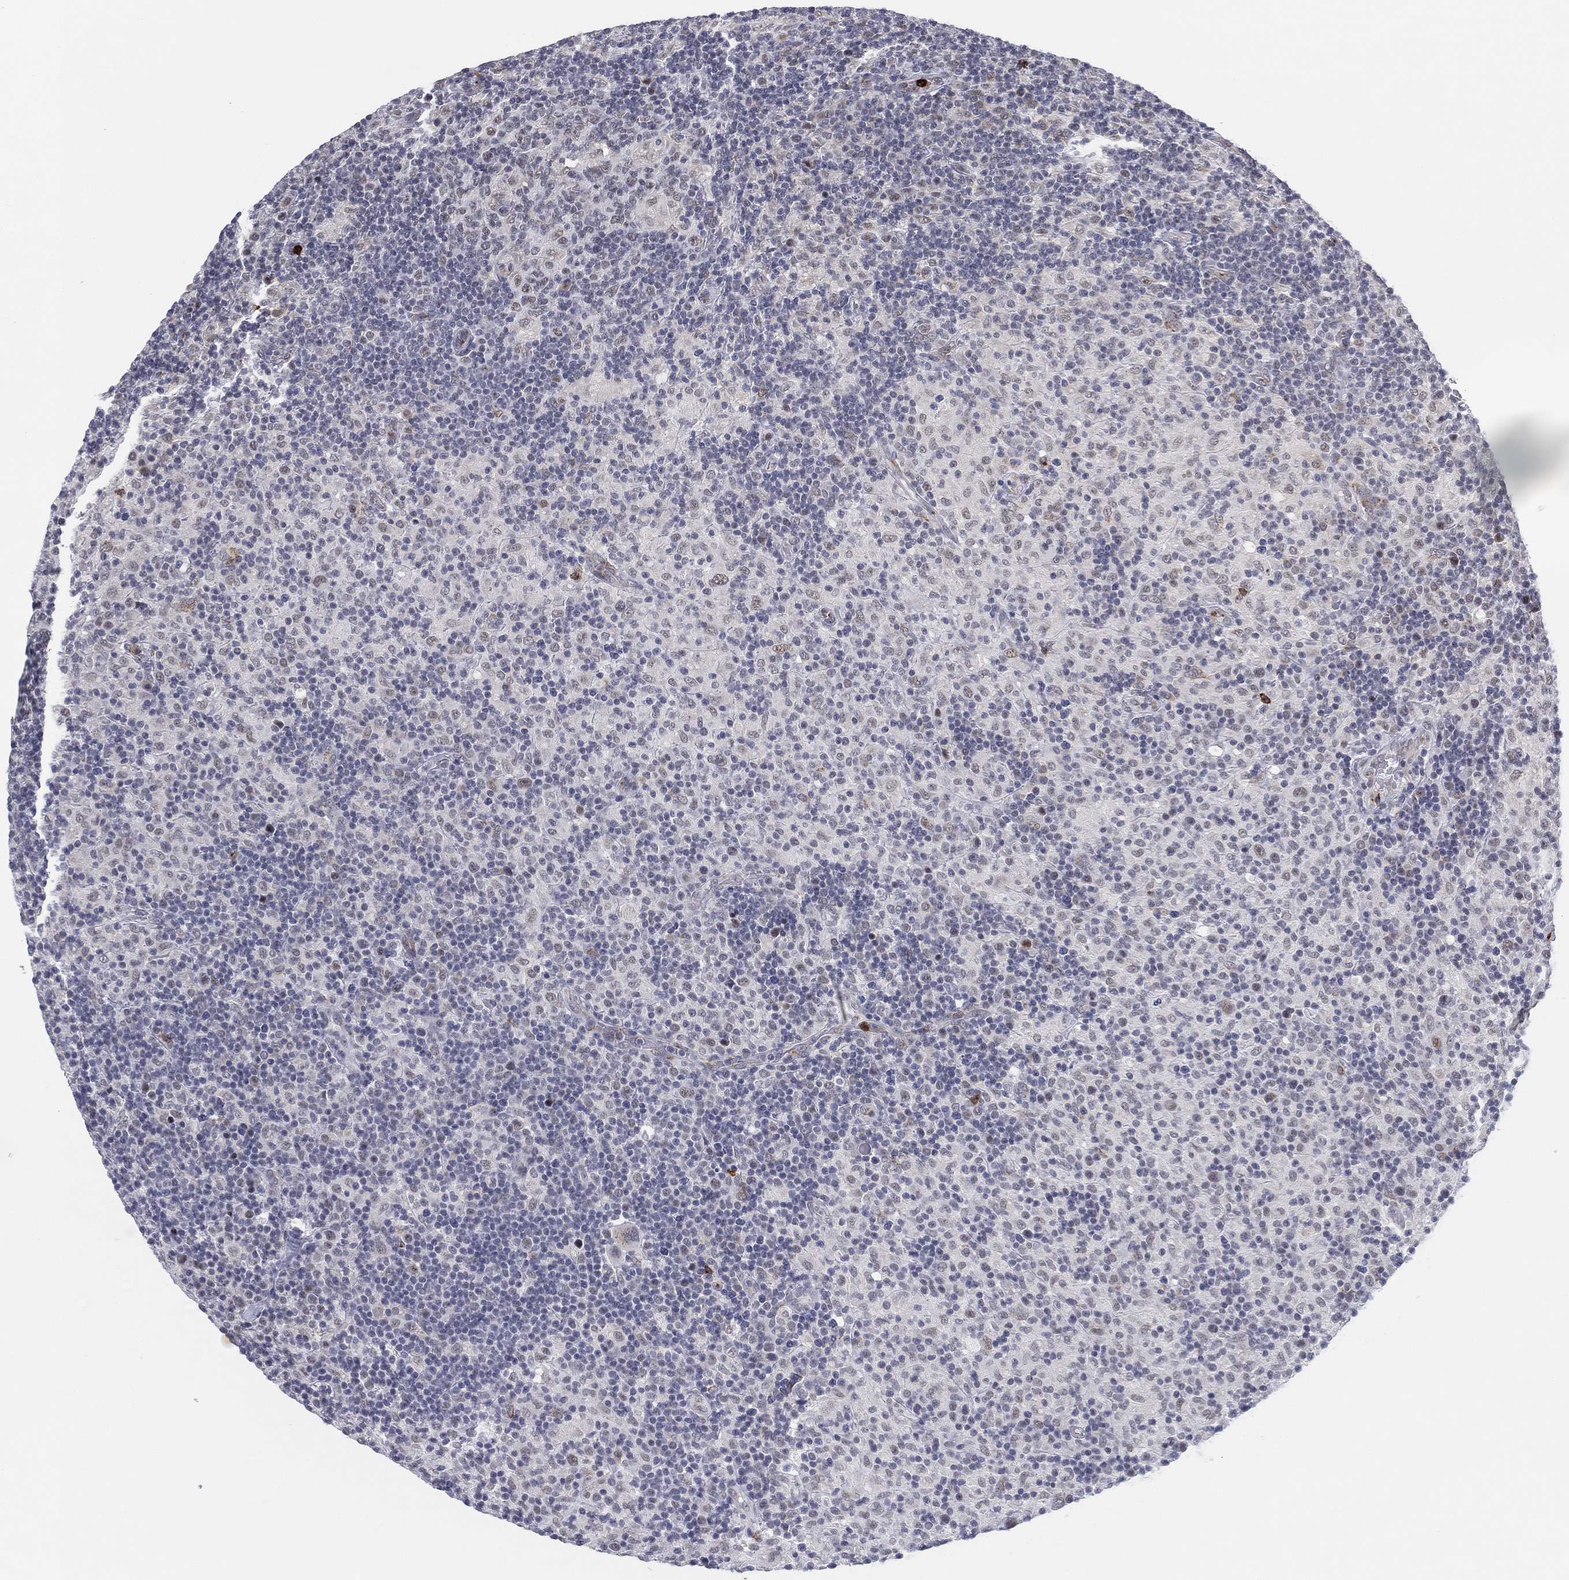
{"staining": {"intensity": "negative", "quantity": "none", "location": "none"}, "tissue": "lymphoma", "cell_type": "Tumor cells", "image_type": "cancer", "snomed": [{"axis": "morphology", "description": "Hodgkin's disease, NOS"}, {"axis": "topography", "description": "Lymph node"}], "caption": "DAB (3,3'-diaminobenzidine) immunohistochemical staining of Hodgkin's disease shows no significant expression in tumor cells.", "gene": "CD177", "patient": {"sex": "male", "age": 70}}